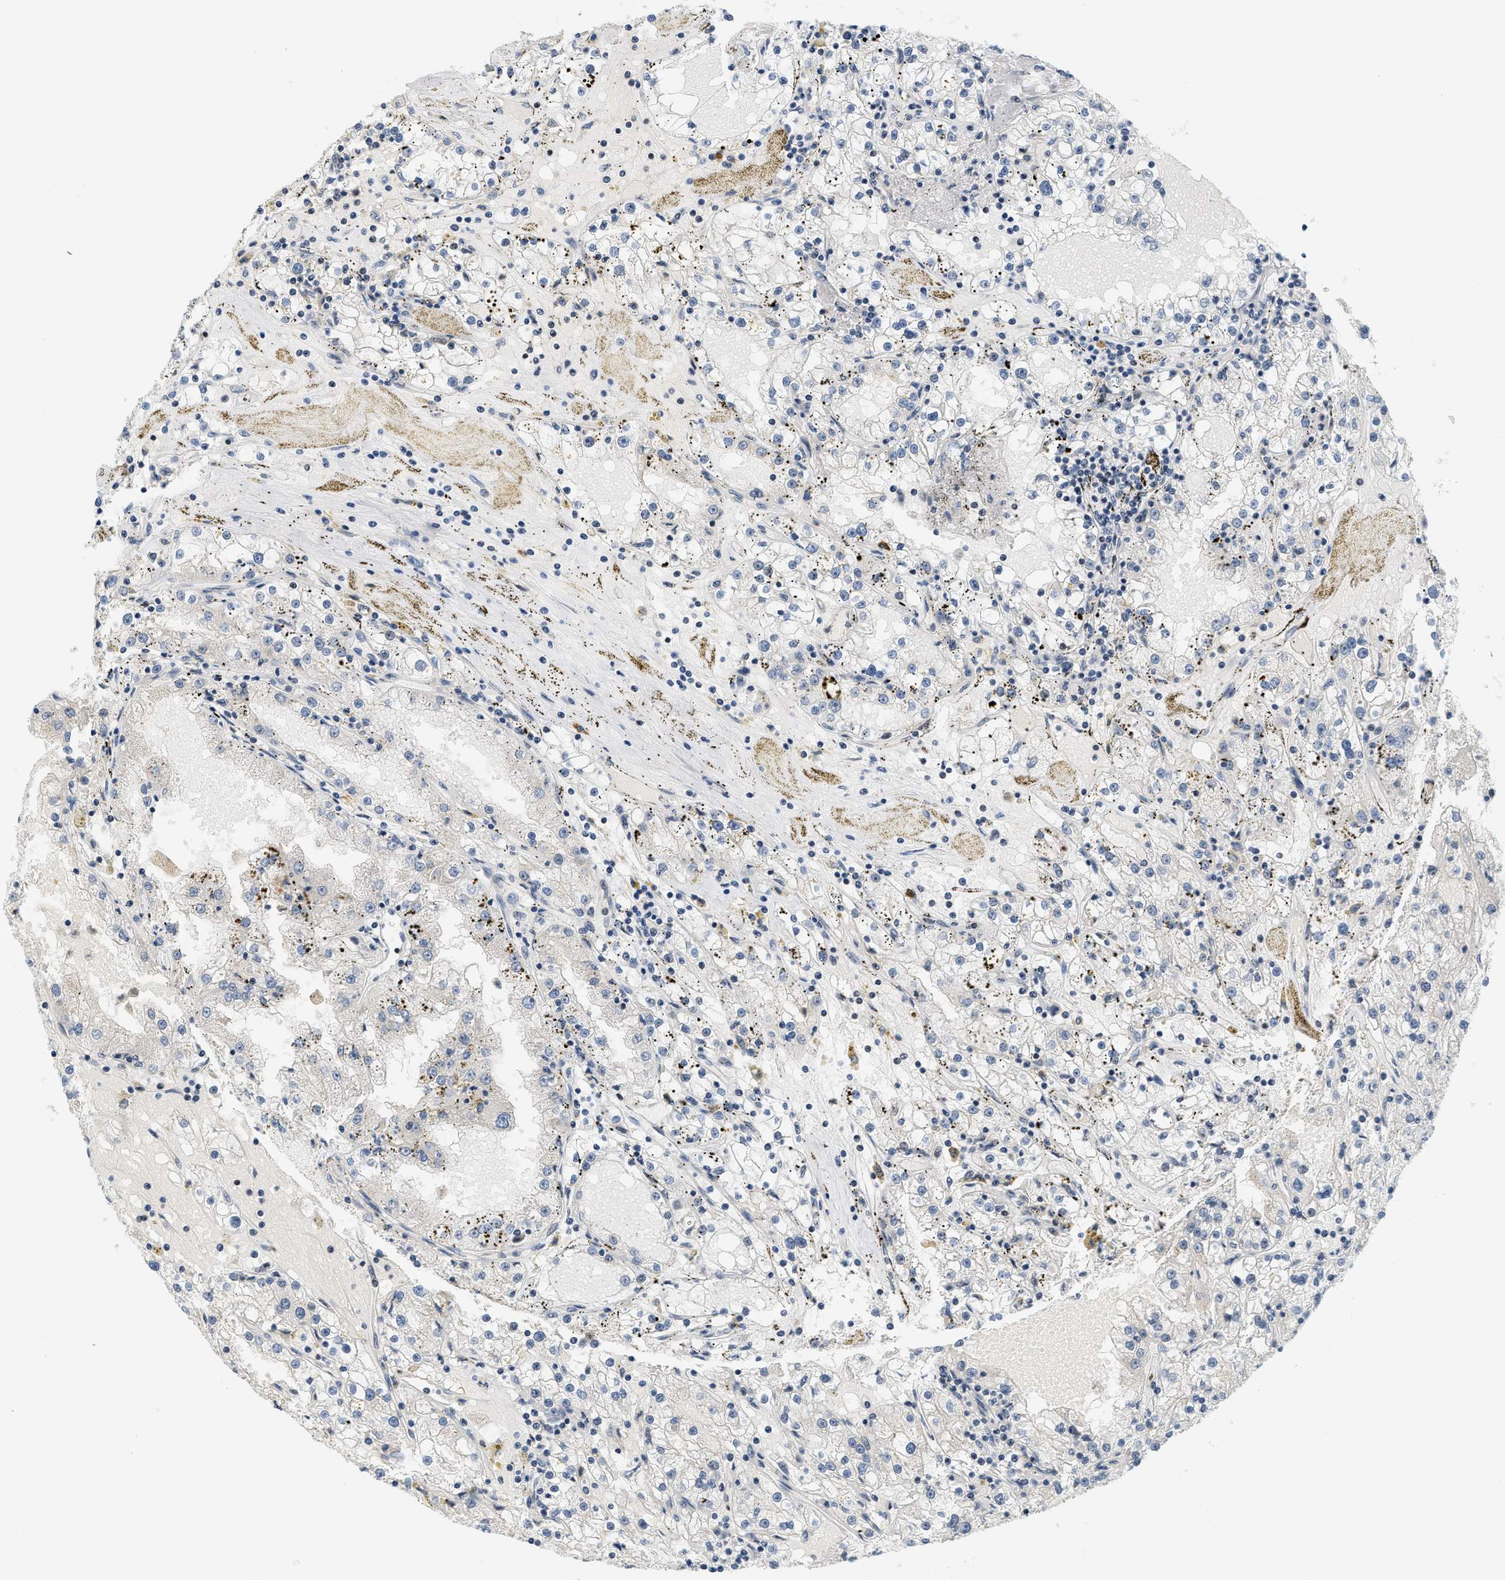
{"staining": {"intensity": "negative", "quantity": "none", "location": "none"}, "tissue": "renal cancer", "cell_type": "Tumor cells", "image_type": "cancer", "snomed": [{"axis": "morphology", "description": "Adenocarcinoma, NOS"}, {"axis": "topography", "description": "Kidney"}], "caption": "IHC micrograph of human renal cancer (adenocarcinoma) stained for a protein (brown), which exhibits no positivity in tumor cells. (Brightfield microscopy of DAB (3,3'-diaminobenzidine) immunohistochemistry (IHC) at high magnification).", "gene": "KMT2A", "patient": {"sex": "male", "age": 56}}